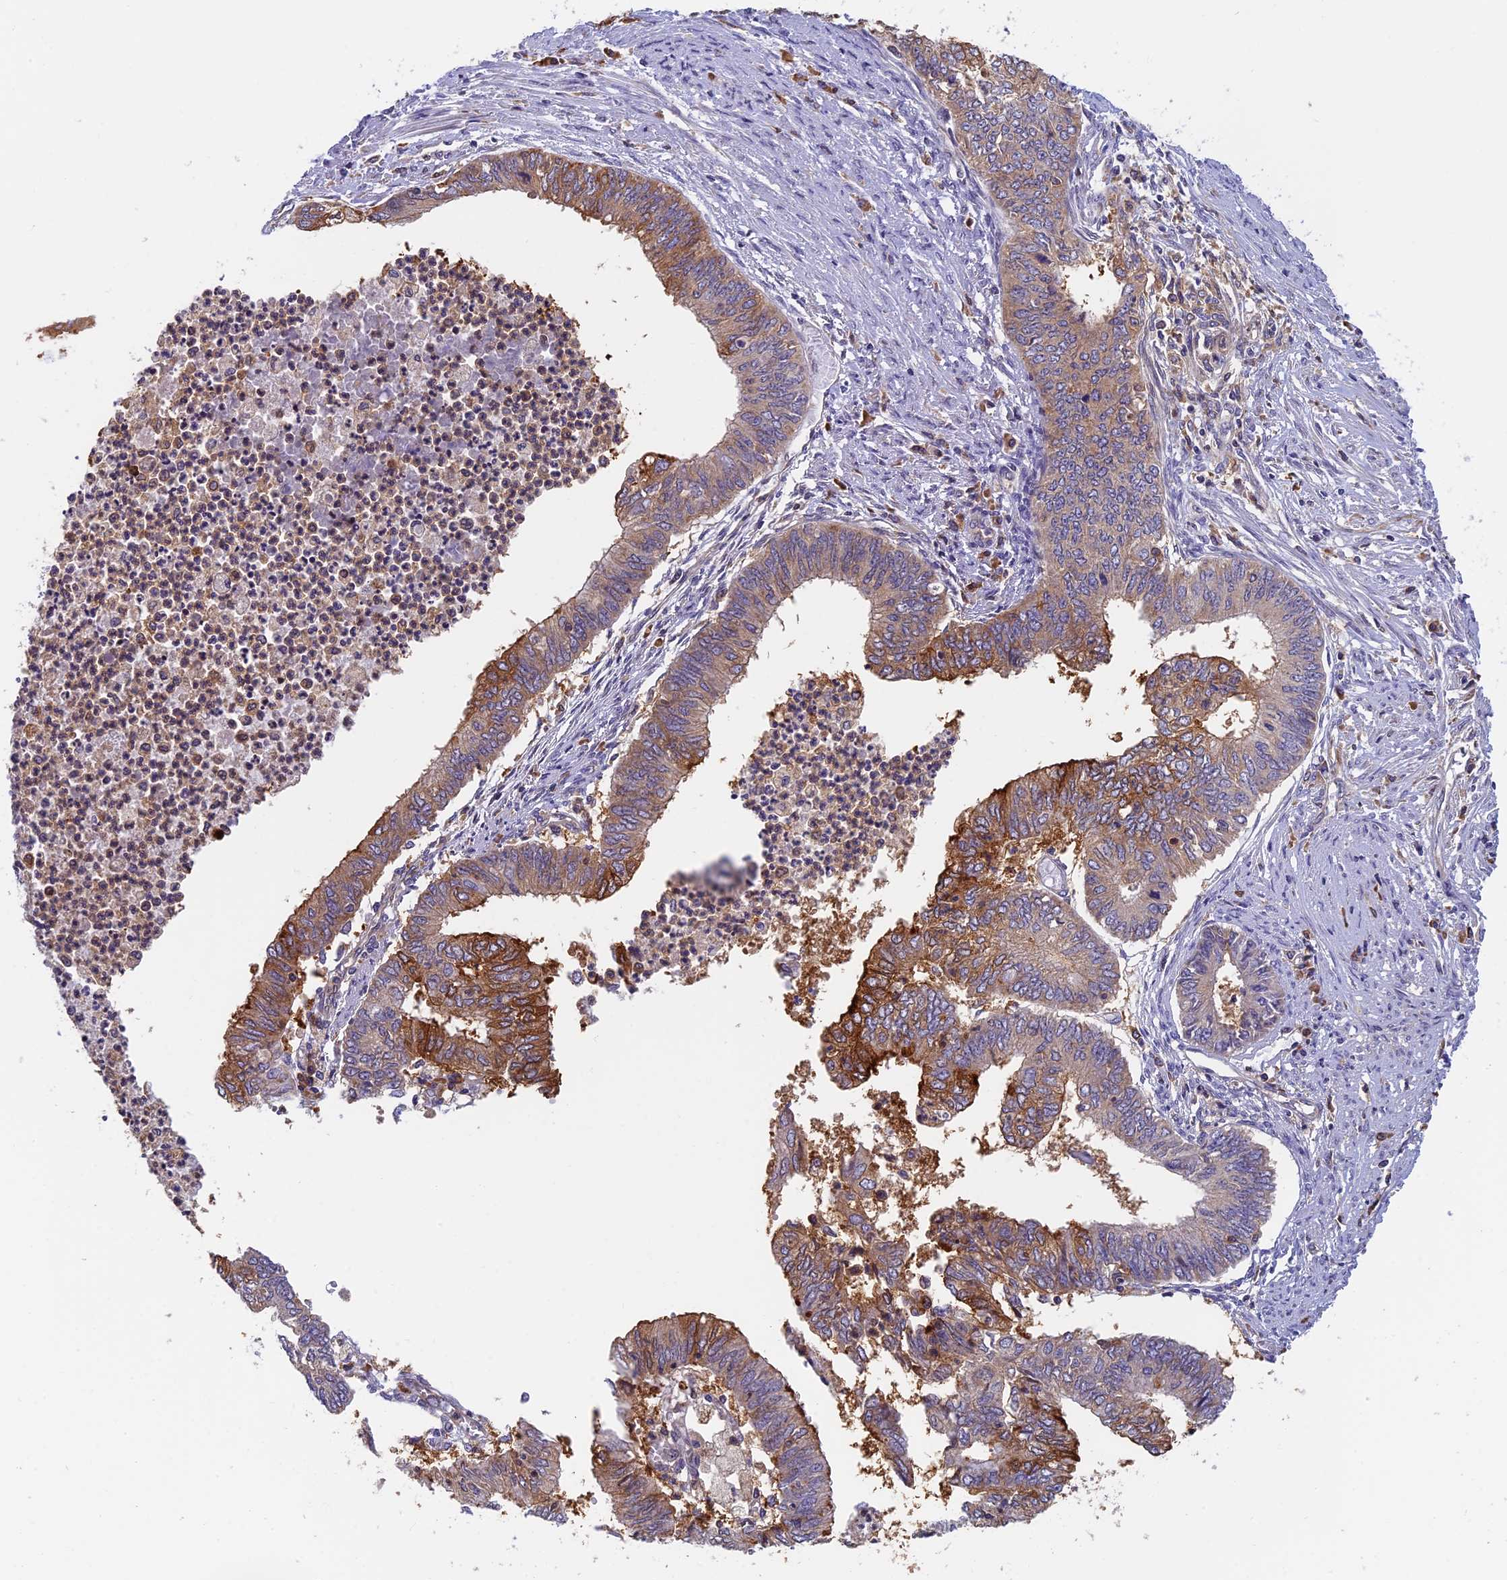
{"staining": {"intensity": "moderate", "quantity": "25%-75%", "location": "cytoplasmic/membranous"}, "tissue": "endometrial cancer", "cell_type": "Tumor cells", "image_type": "cancer", "snomed": [{"axis": "morphology", "description": "Adenocarcinoma, NOS"}, {"axis": "topography", "description": "Endometrium"}], "caption": "Endometrial cancer stained with a brown dye exhibits moderate cytoplasmic/membranous positive expression in about 25%-75% of tumor cells.", "gene": "IPO5", "patient": {"sex": "female", "age": 68}}